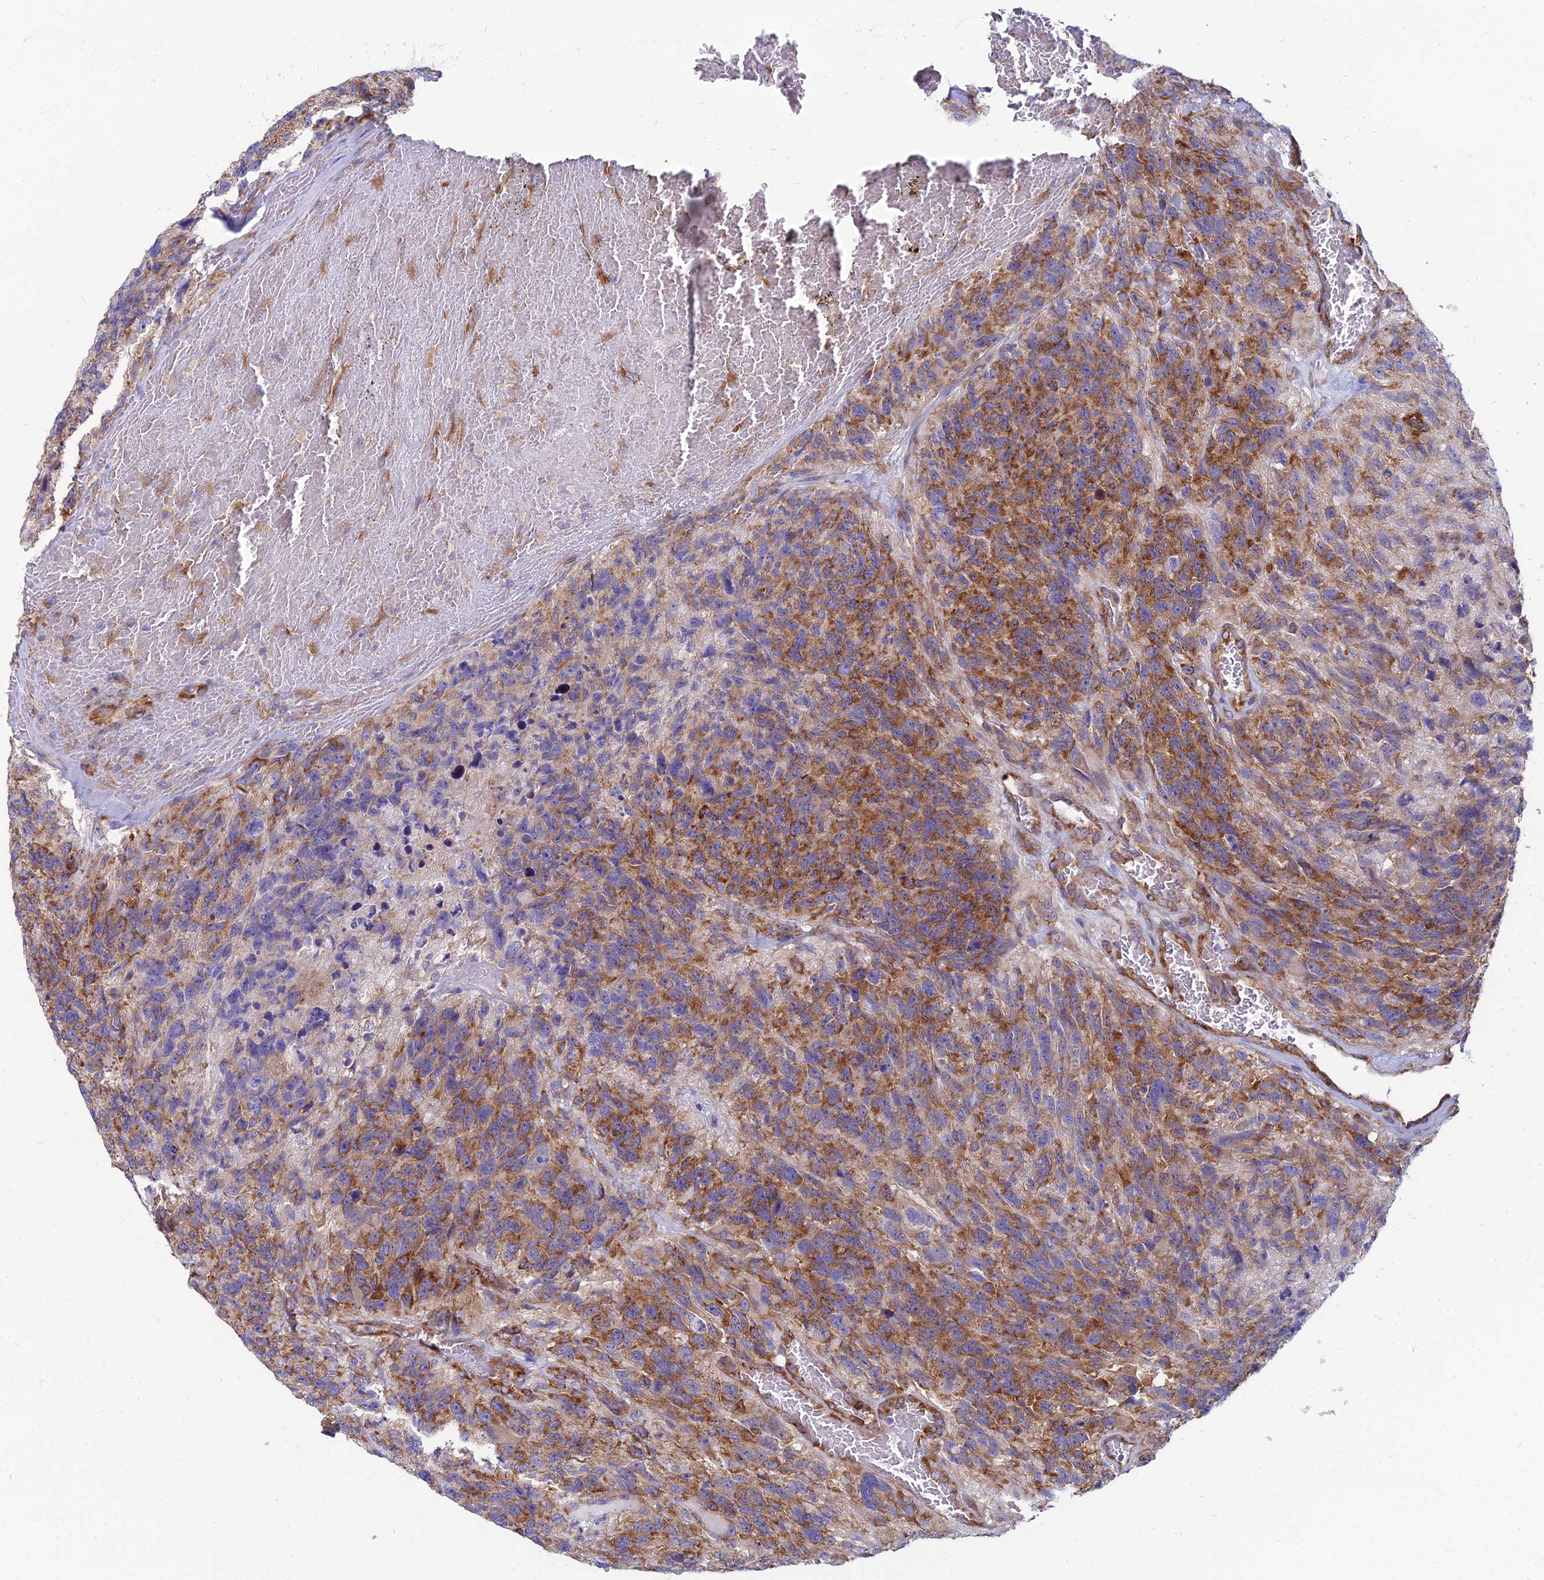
{"staining": {"intensity": "strong", "quantity": ">75%", "location": "cytoplasmic/membranous"}, "tissue": "glioma", "cell_type": "Tumor cells", "image_type": "cancer", "snomed": [{"axis": "morphology", "description": "Glioma, malignant, High grade"}, {"axis": "topography", "description": "Brain"}], "caption": "IHC photomicrograph of neoplastic tissue: human glioma stained using immunohistochemistry demonstrates high levels of strong protein expression localized specifically in the cytoplasmic/membranous of tumor cells, appearing as a cytoplasmic/membranous brown color.", "gene": "TXLNA", "patient": {"sex": "male", "age": 69}}